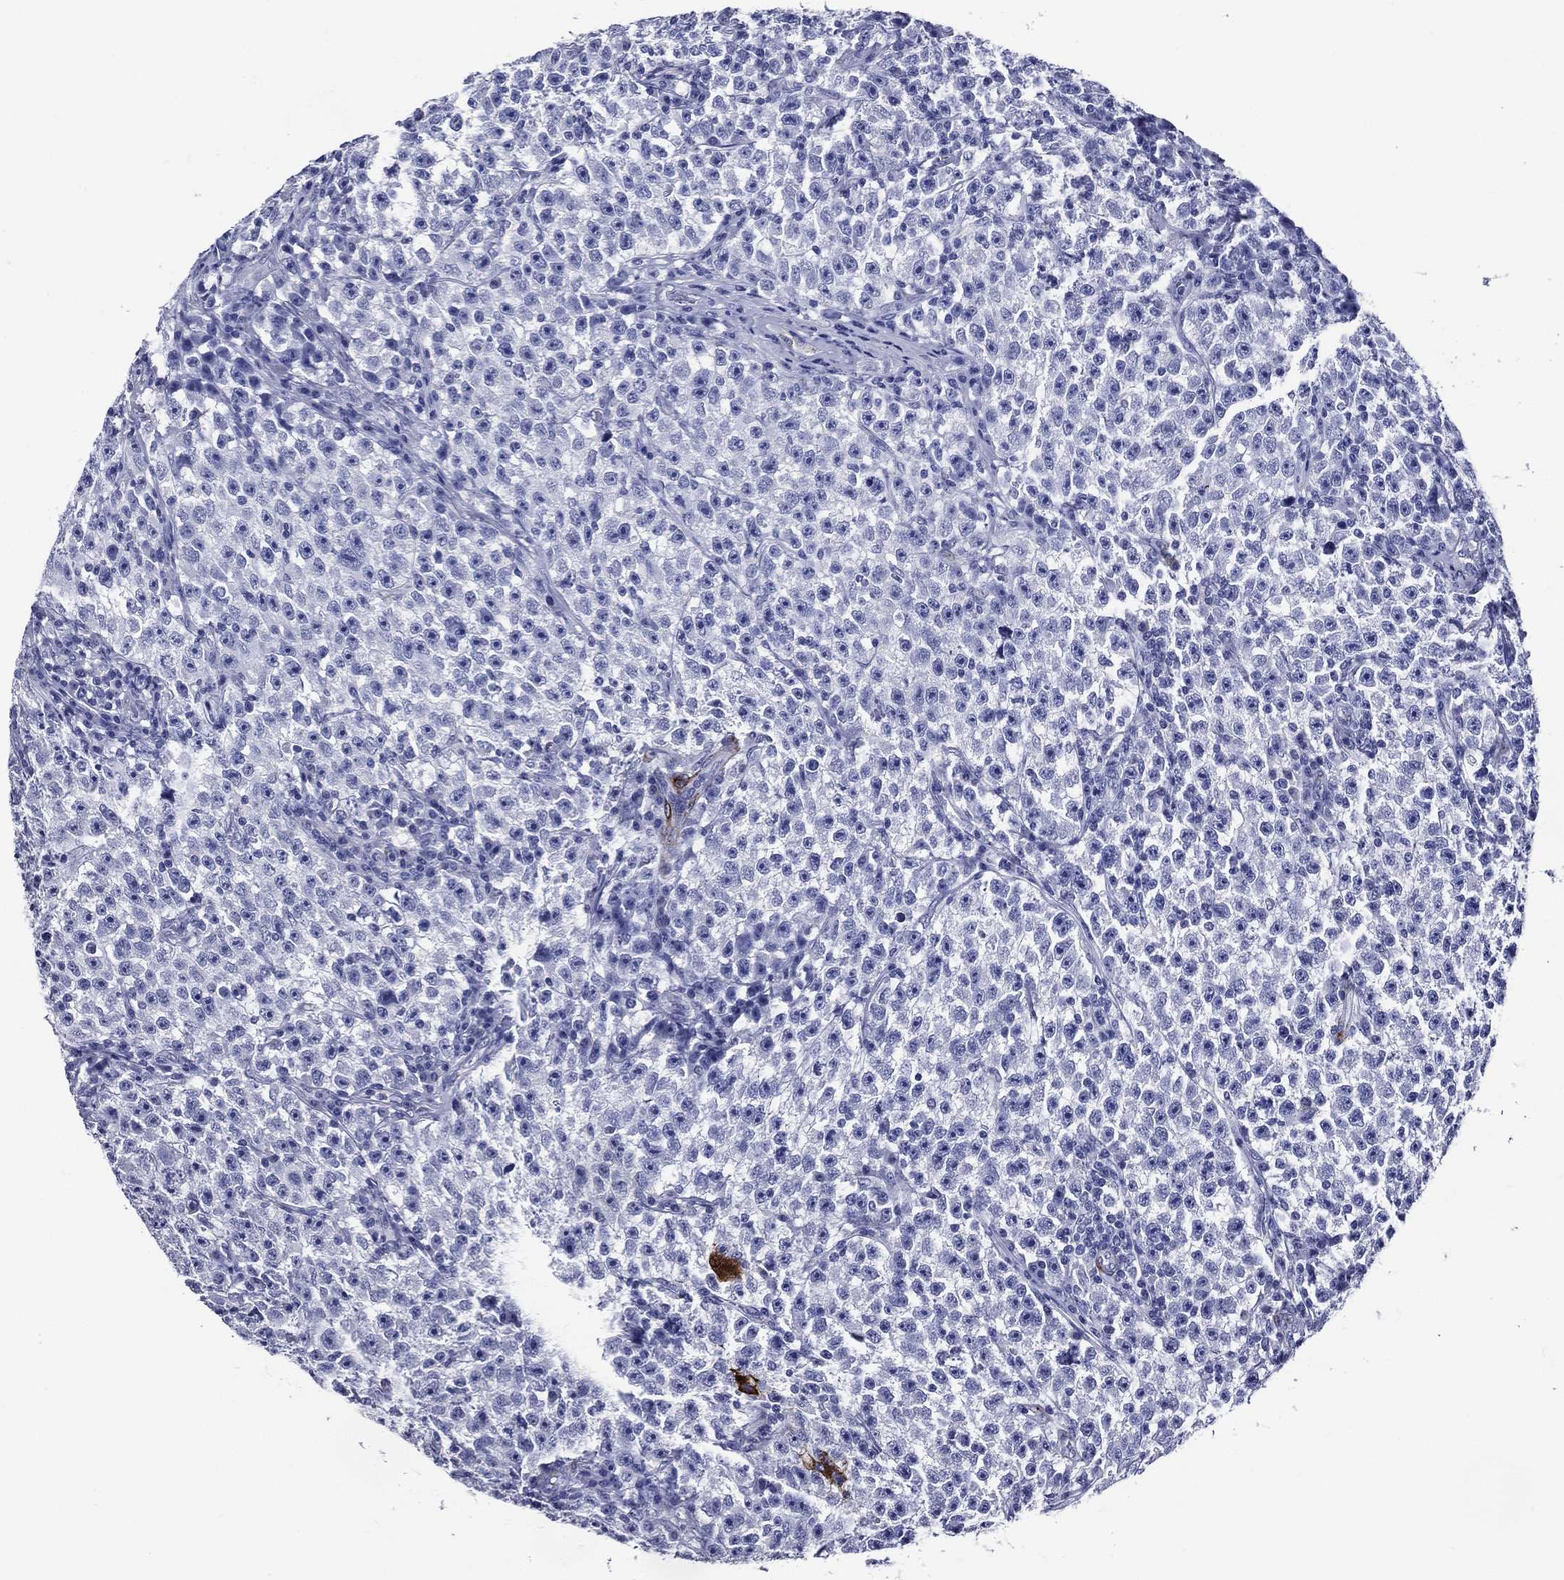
{"staining": {"intensity": "negative", "quantity": "none", "location": "none"}, "tissue": "testis cancer", "cell_type": "Tumor cells", "image_type": "cancer", "snomed": [{"axis": "morphology", "description": "Seminoma, NOS"}, {"axis": "topography", "description": "Testis"}], "caption": "Immunohistochemical staining of human testis seminoma reveals no significant positivity in tumor cells. (DAB immunohistochemistry visualized using brightfield microscopy, high magnification).", "gene": "ACE2", "patient": {"sex": "male", "age": 22}}